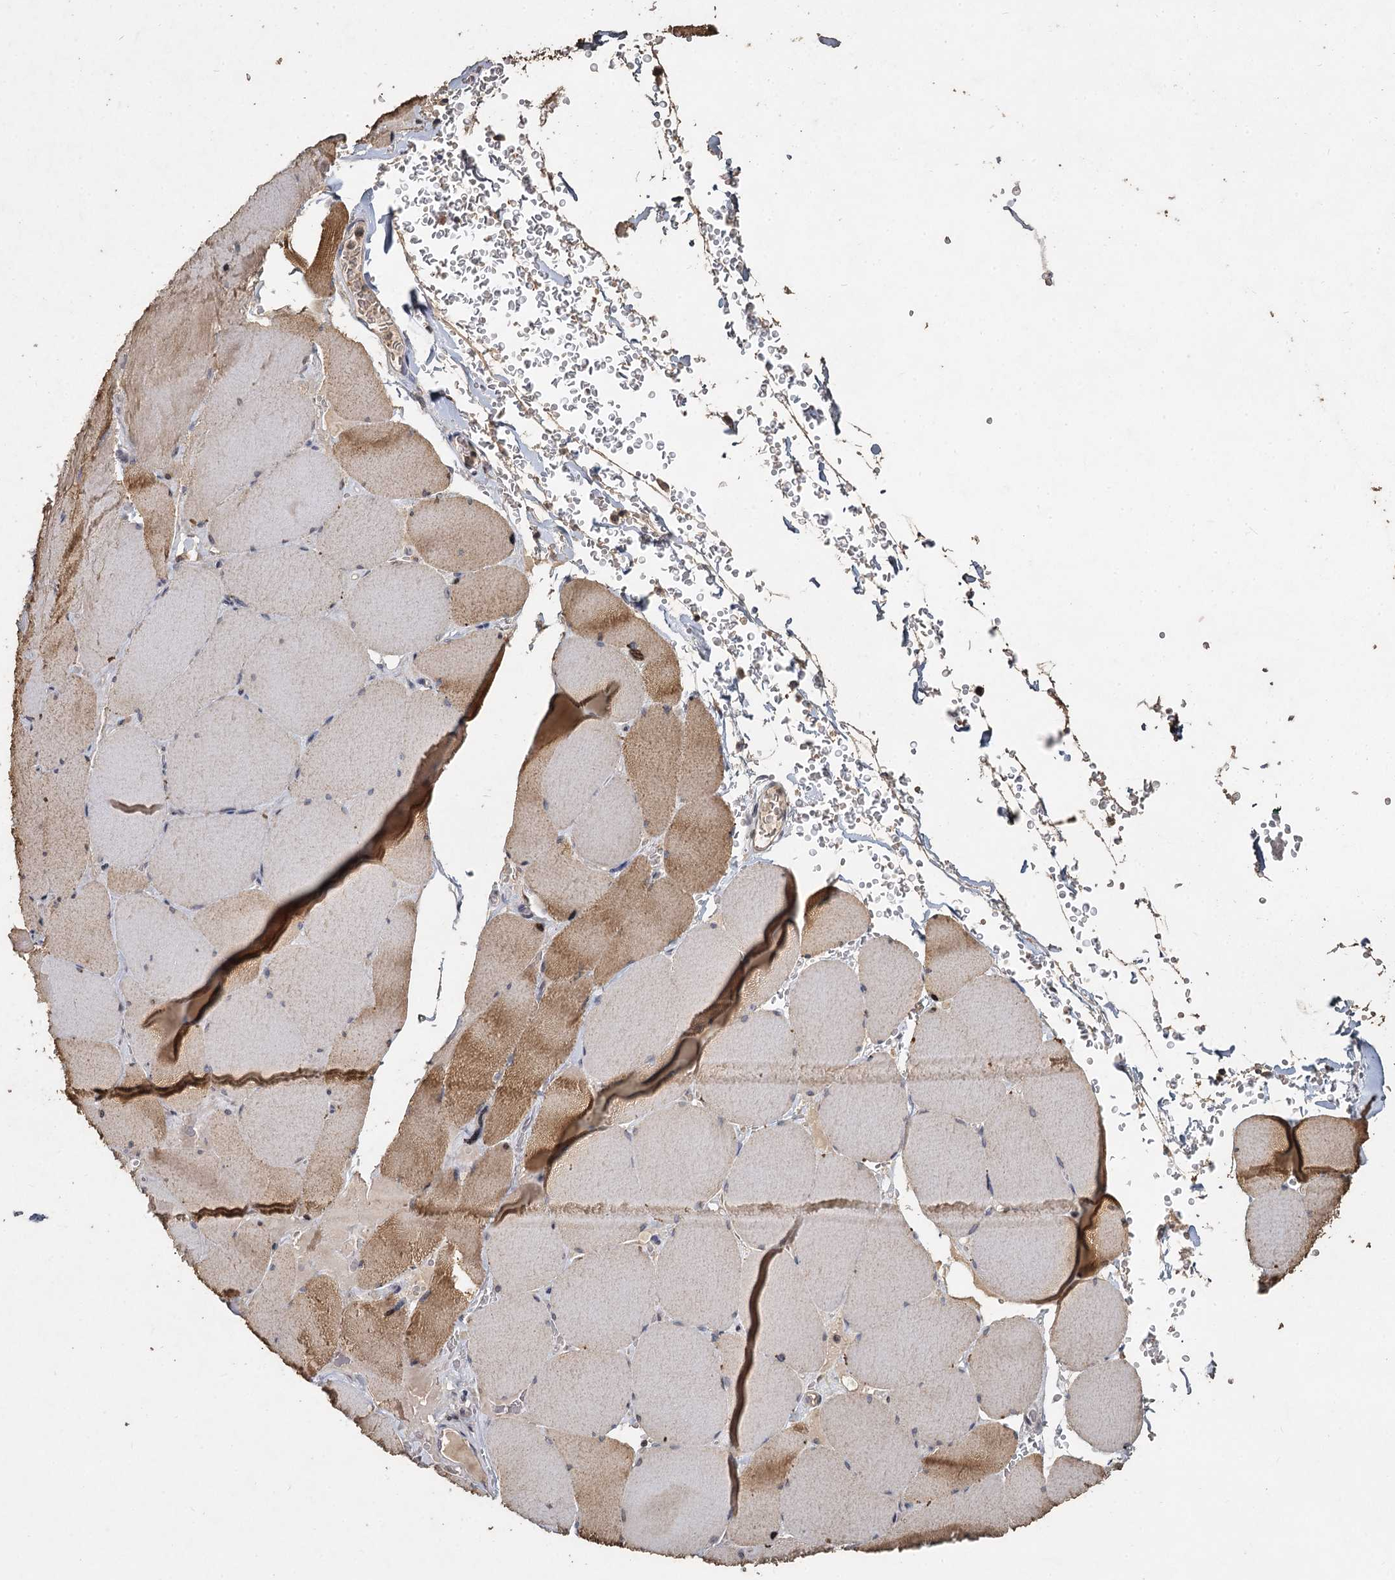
{"staining": {"intensity": "moderate", "quantity": "25%-75%", "location": "cytoplasmic/membranous"}, "tissue": "skeletal muscle", "cell_type": "Myocytes", "image_type": "normal", "snomed": [{"axis": "morphology", "description": "Normal tissue, NOS"}, {"axis": "topography", "description": "Skeletal muscle"}, {"axis": "topography", "description": "Head-Neck"}], "caption": "A photomicrograph showing moderate cytoplasmic/membranous staining in about 25%-75% of myocytes in benign skeletal muscle, as visualized by brown immunohistochemical staining.", "gene": "CCDC61", "patient": {"sex": "male", "age": 66}}